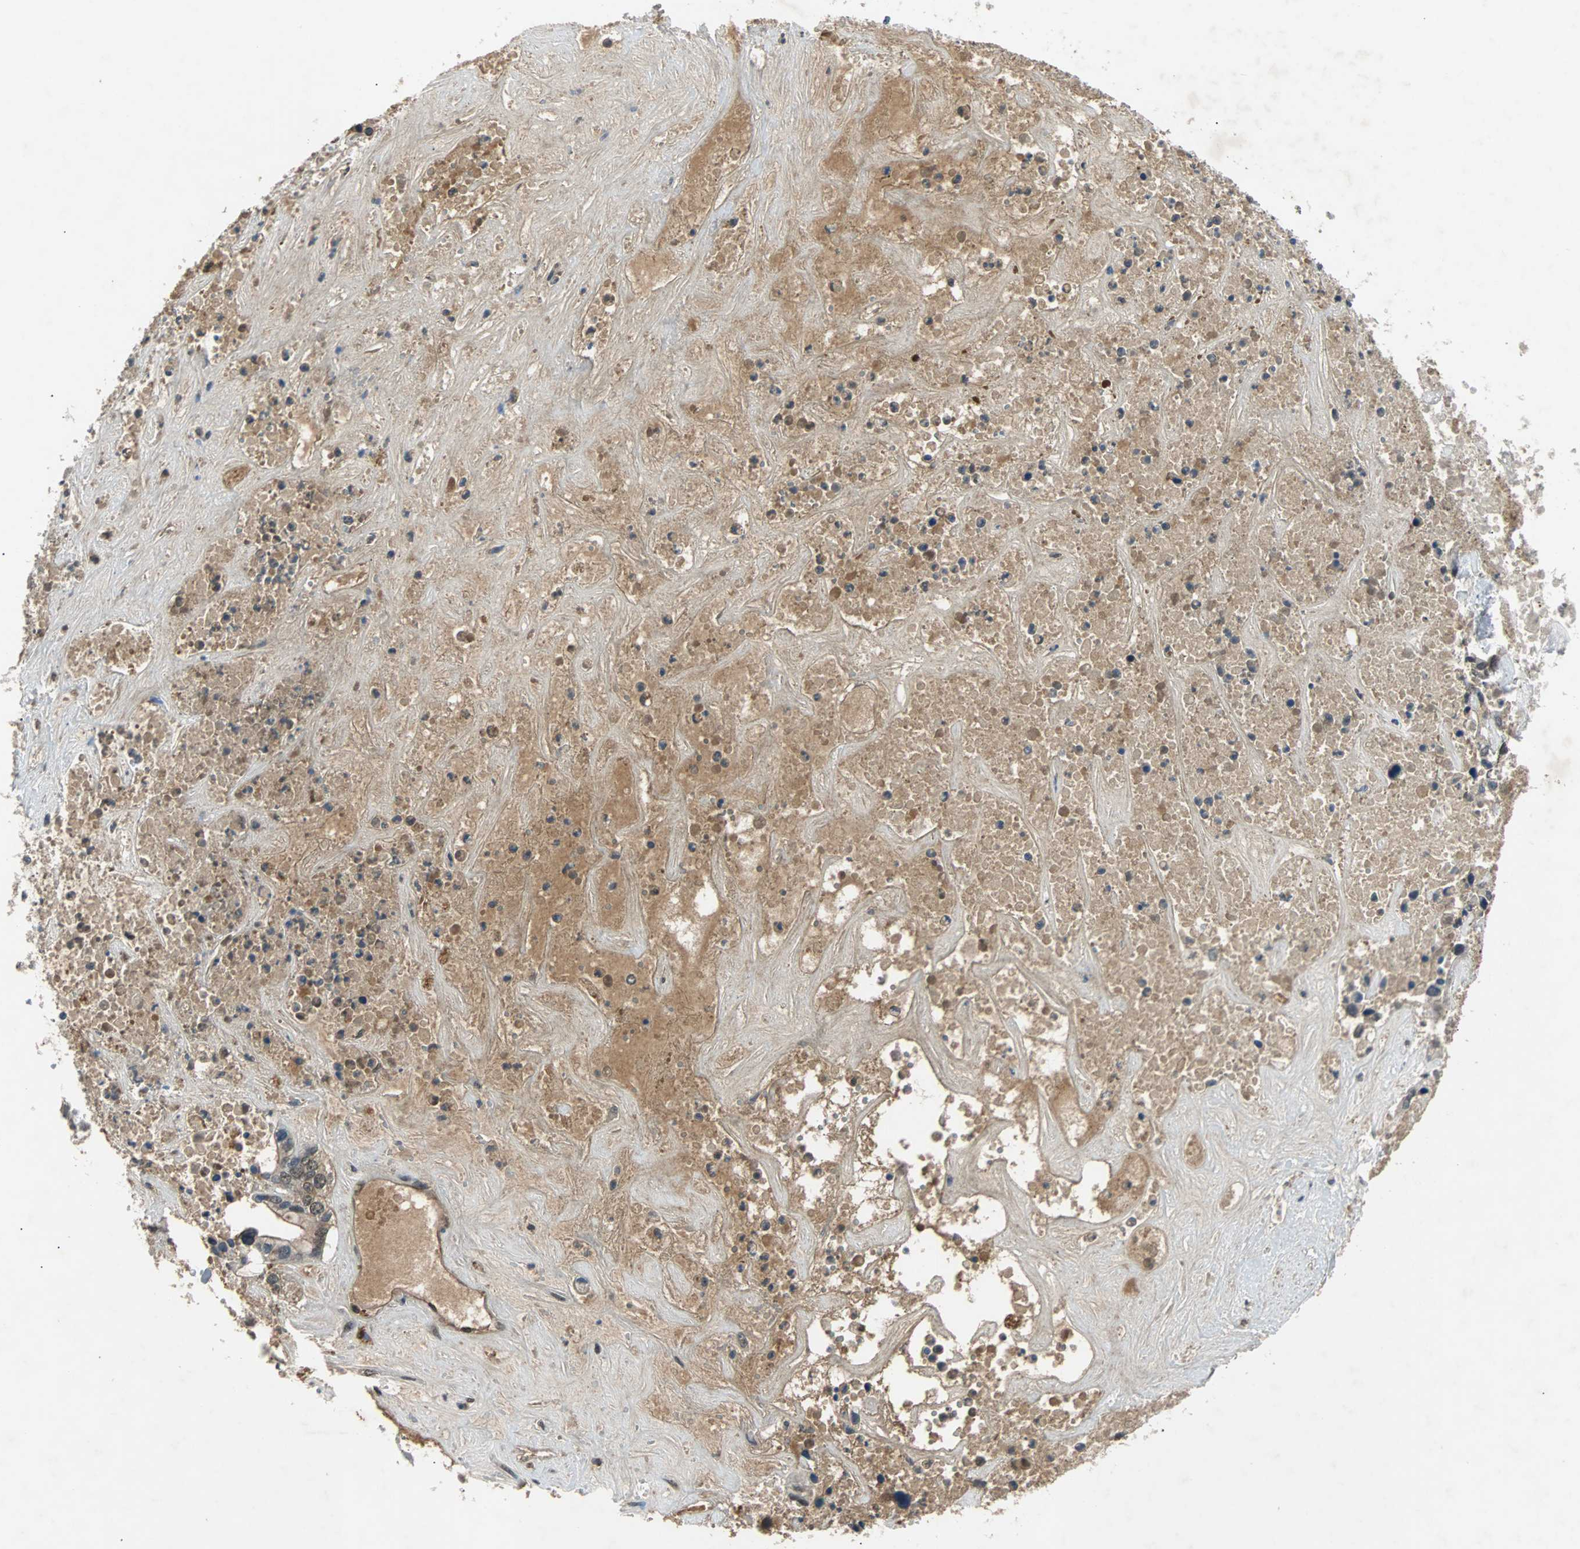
{"staining": {"intensity": "weak", "quantity": "25%-75%", "location": "cytoplasmic/membranous"}, "tissue": "liver cancer", "cell_type": "Tumor cells", "image_type": "cancer", "snomed": [{"axis": "morphology", "description": "Cholangiocarcinoma"}, {"axis": "topography", "description": "Liver"}], "caption": "About 25%-75% of tumor cells in human liver cancer display weak cytoplasmic/membranous protein expression as visualized by brown immunohistochemical staining.", "gene": "PHC1", "patient": {"sex": "female", "age": 65}}